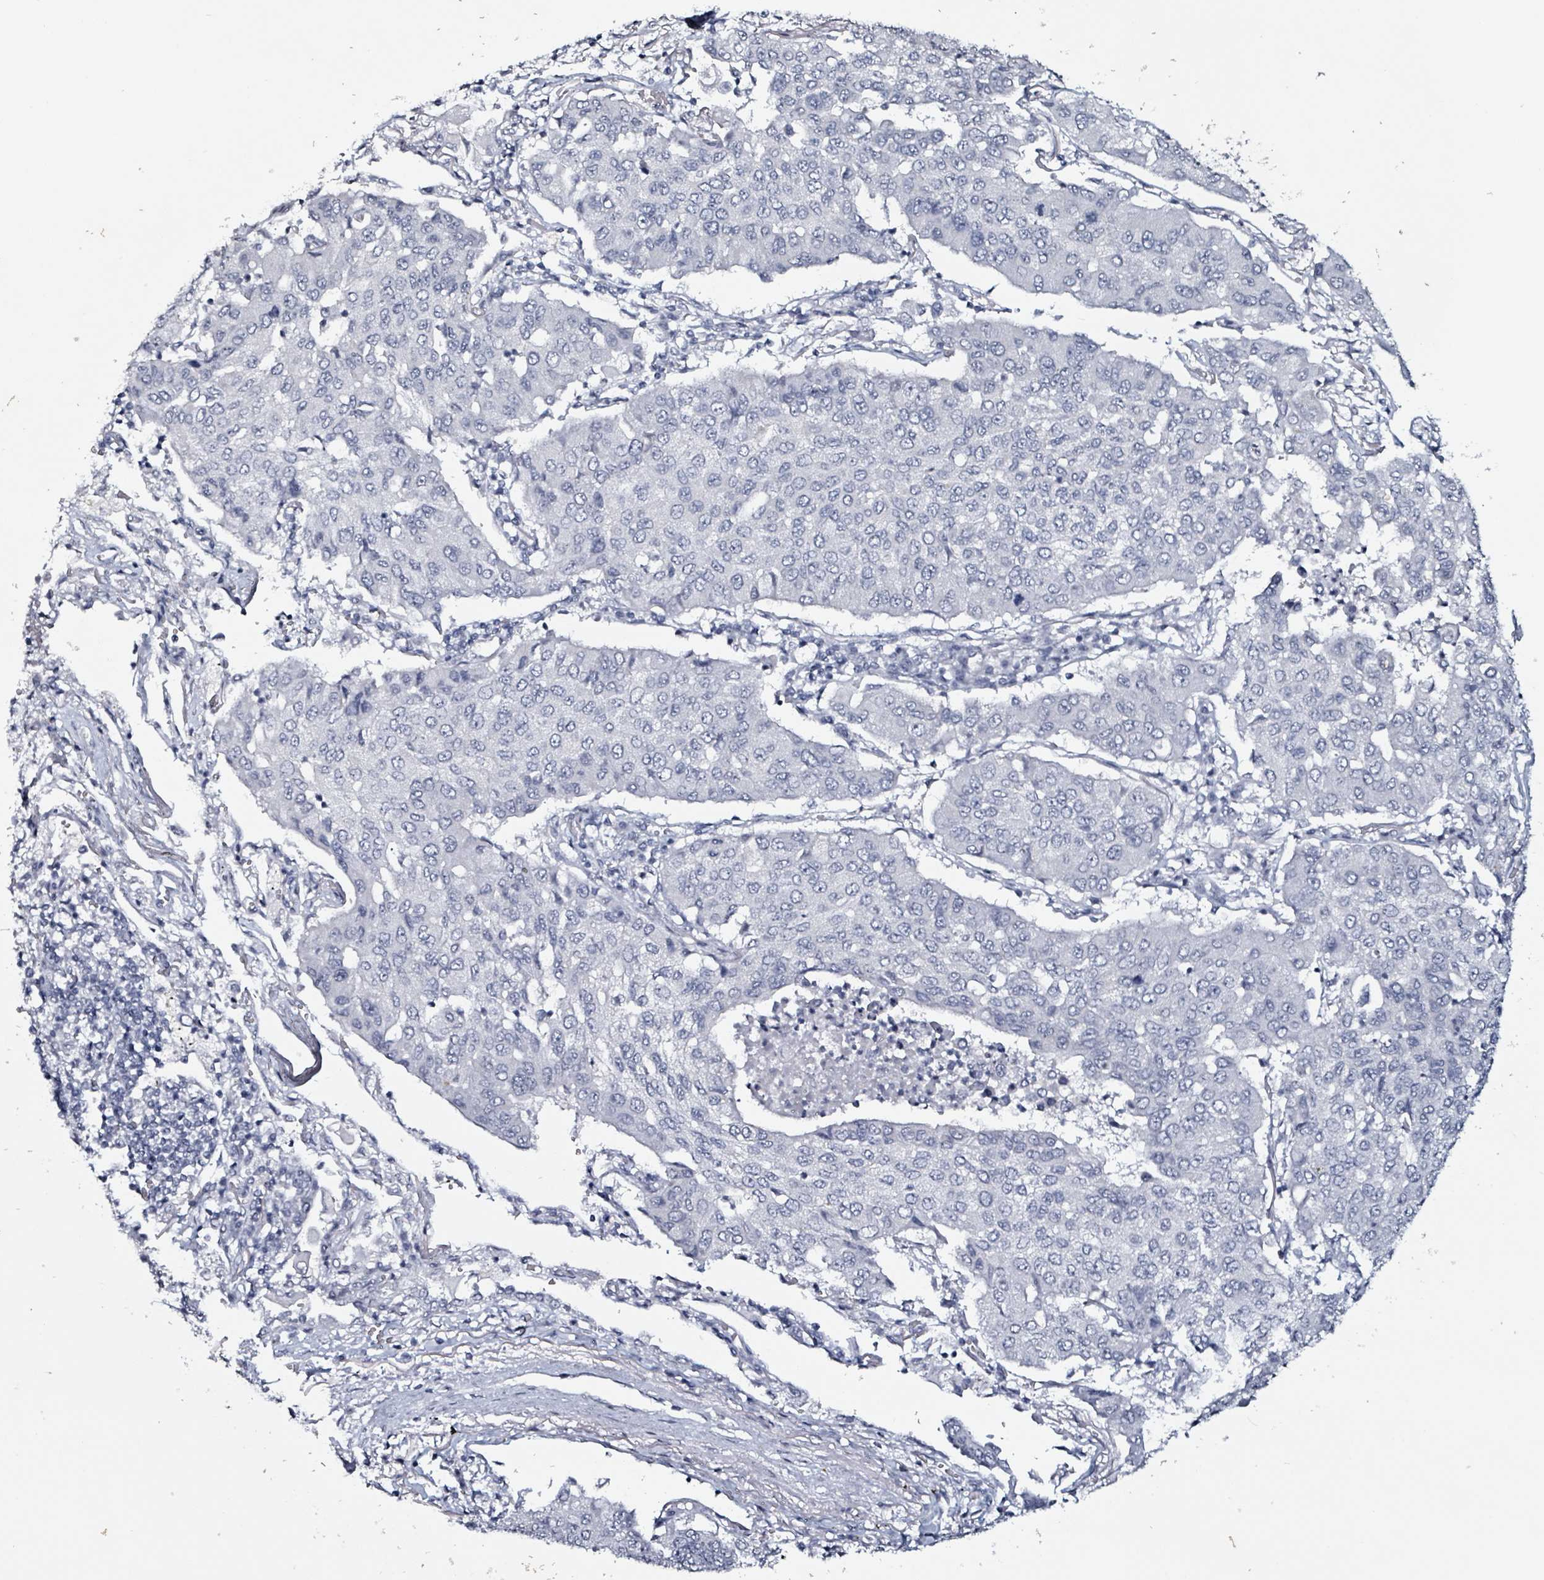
{"staining": {"intensity": "negative", "quantity": "none", "location": "none"}, "tissue": "lung cancer", "cell_type": "Tumor cells", "image_type": "cancer", "snomed": [{"axis": "morphology", "description": "Squamous cell carcinoma, NOS"}, {"axis": "topography", "description": "Lung"}], "caption": "Tumor cells show no significant expression in lung cancer.", "gene": "CA9", "patient": {"sex": "male", "age": 74}}